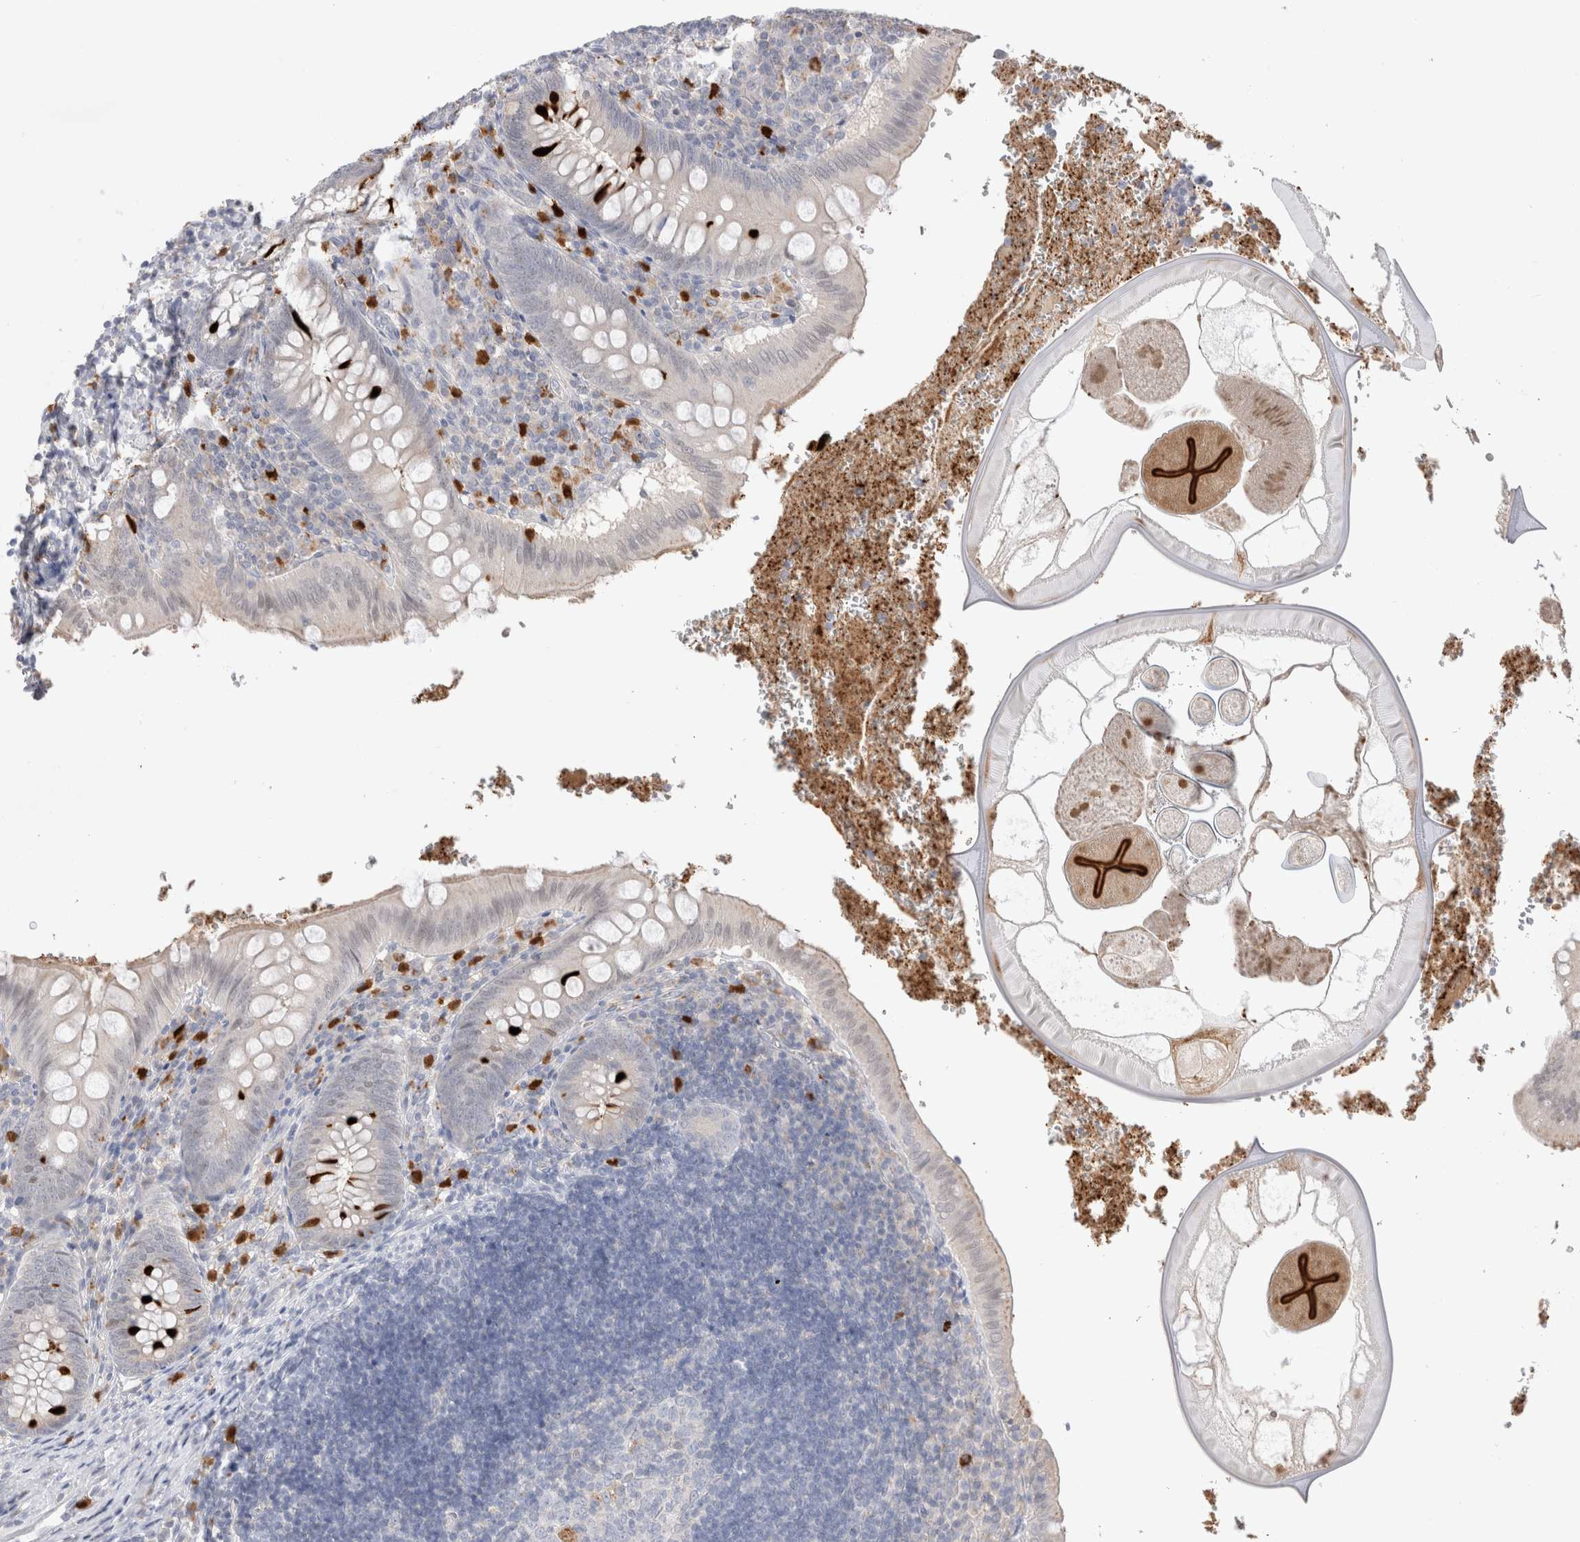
{"staining": {"intensity": "moderate", "quantity": "<25%", "location": "cytoplasmic/membranous"}, "tissue": "appendix", "cell_type": "Glandular cells", "image_type": "normal", "snomed": [{"axis": "morphology", "description": "Normal tissue, NOS"}, {"axis": "topography", "description": "Appendix"}], "caption": "IHC image of benign human appendix stained for a protein (brown), which demonstrates low levels of moderate cytoplasmic/membranous positivity in approximately <25% of glandular cells.", "gene": "HPGDS", "patient": {"sex": "male", "age": 8}}